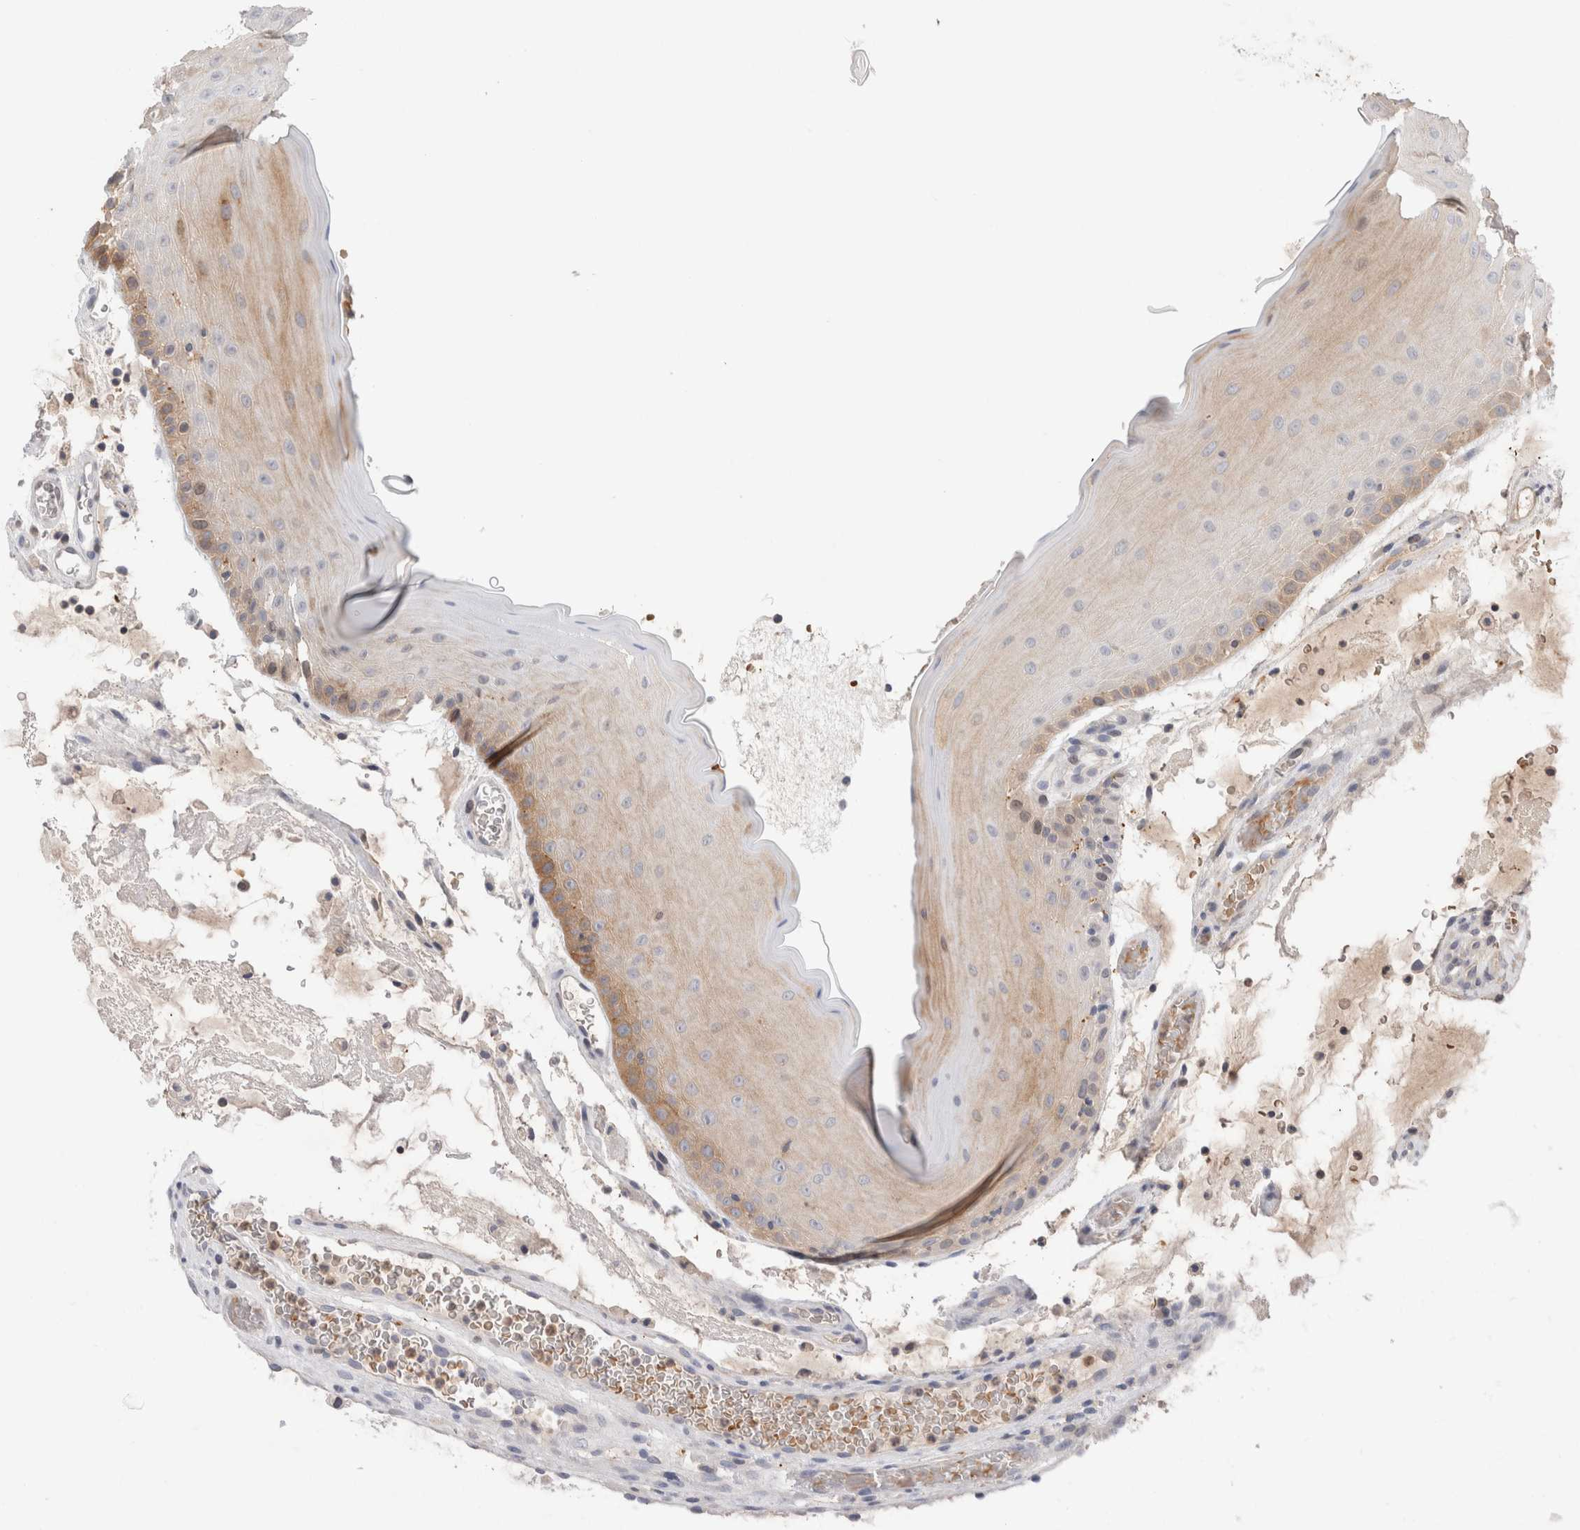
{"staining": {"intensity": "moderate", "quantity": "25%-75%", "location": "cytoplasmic/membranous"}, "tissue": "oral mucosa", "cell_type": "Squamous epithelial cells", "image_type": "normal", "snomed": [{"axis": "morphology", "description": "Normal tissue, NOS"}, {"axis": "topography", "description": "Oral tissue"}], "caption": "This image reveals IHC staining of normal oral mucosa, with medium moderate cytoplasmic/membranous positivity in approximately 25%-75% of squamous epithelial cells.", "gene": "KLHL14", "patient": {"sex": "male", "age": 13}}